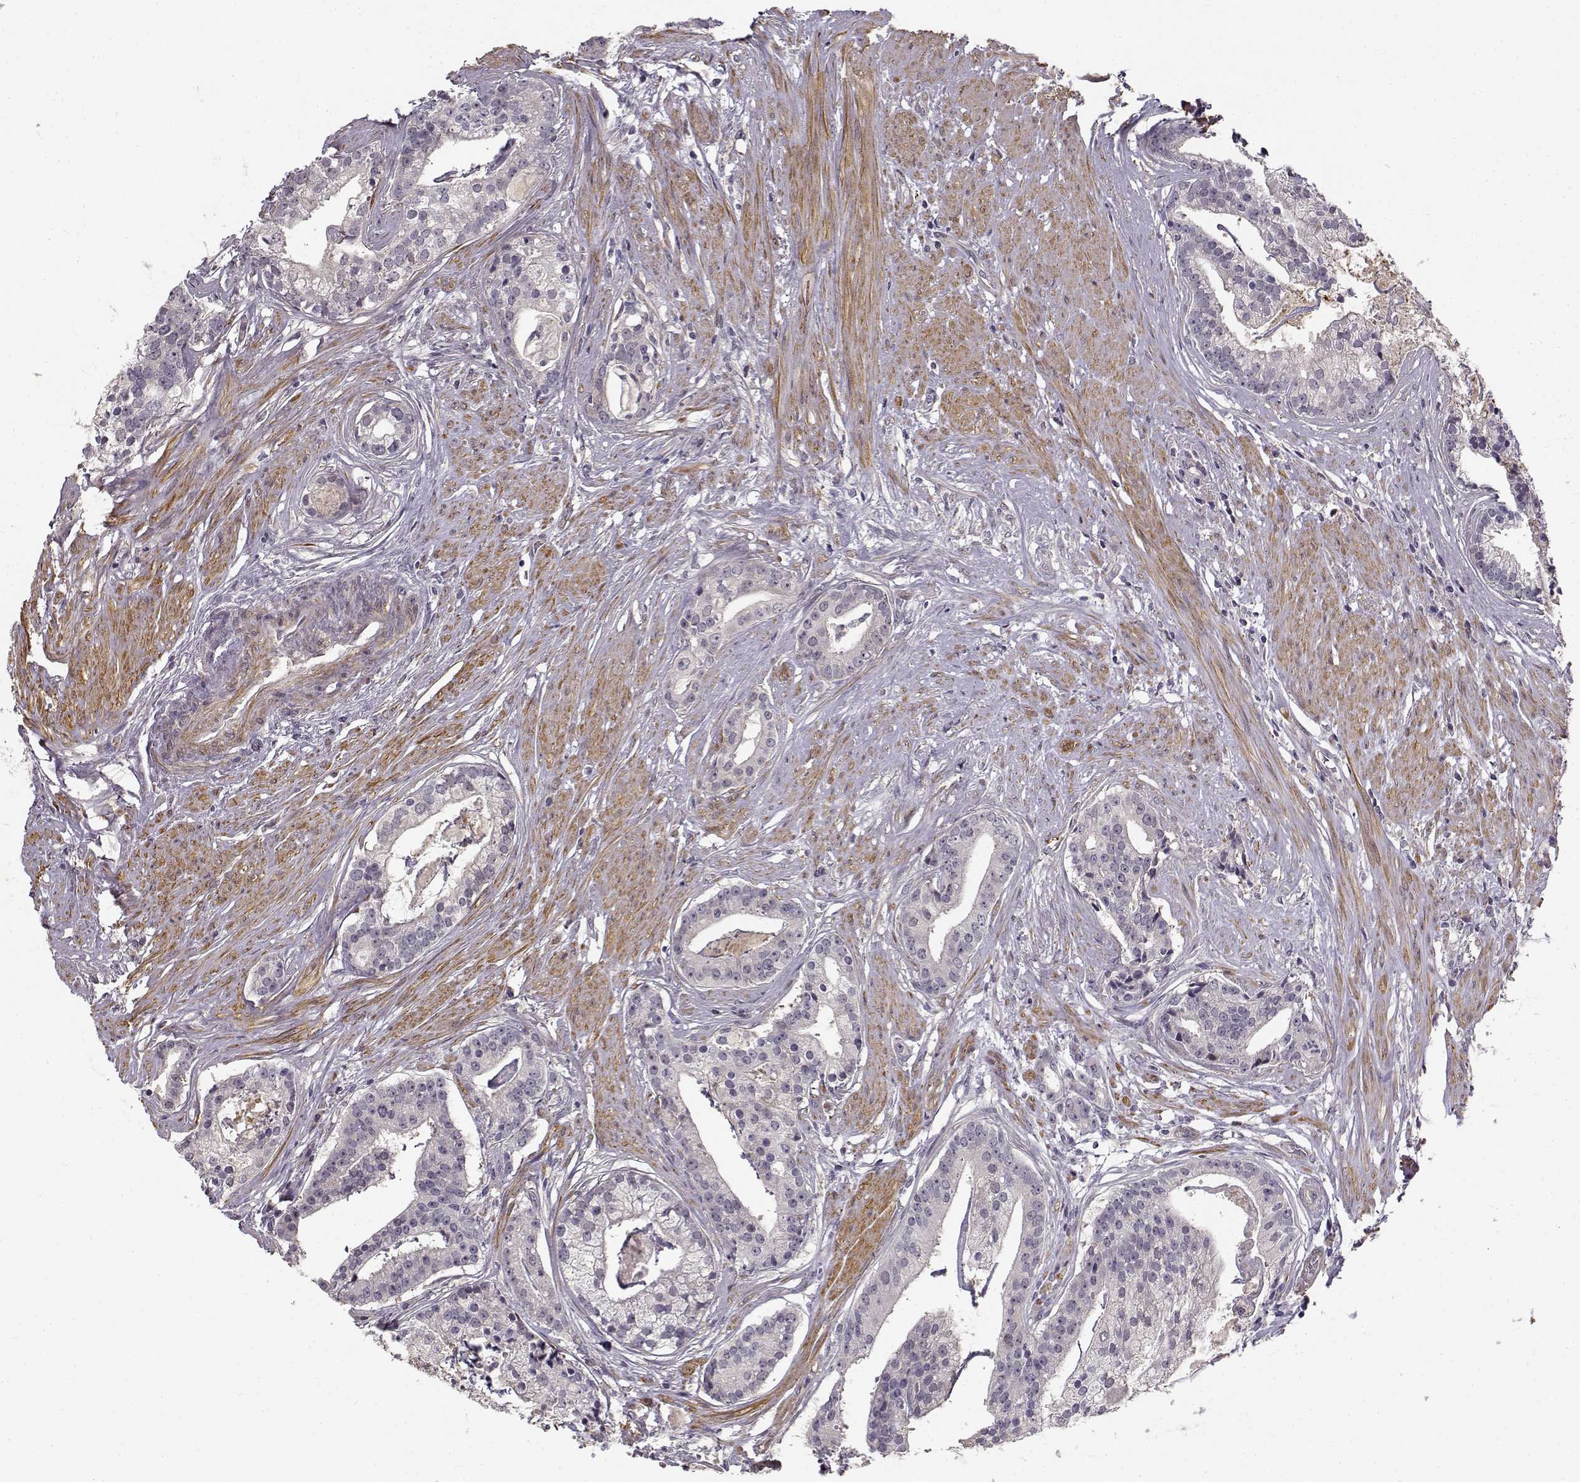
{"staining": {"intensity": "negative", "quantity": "none", "location": "none"}, "tissue": "prostate cancer", "cell_type": "Tumor cells", "image_type": "cancer", "snomed": [{"axis": "morphology", "description": "Adenocarcinoma, NOS"}, {"axis": "topography", "description": "Prostate and seminal vesicle, NOS"}, {"axis": "topography", "description": "Prostate"}], "caption": "Immunohistochemistry of human prostate cancer (adenocarcinoma) exhibits no positivity in tumor cells. (DAB IHC visualized using brightfield microscopy, high magnification).", "gene": "RGS9BP", "patient": {"sex": "male", "age": 44}}